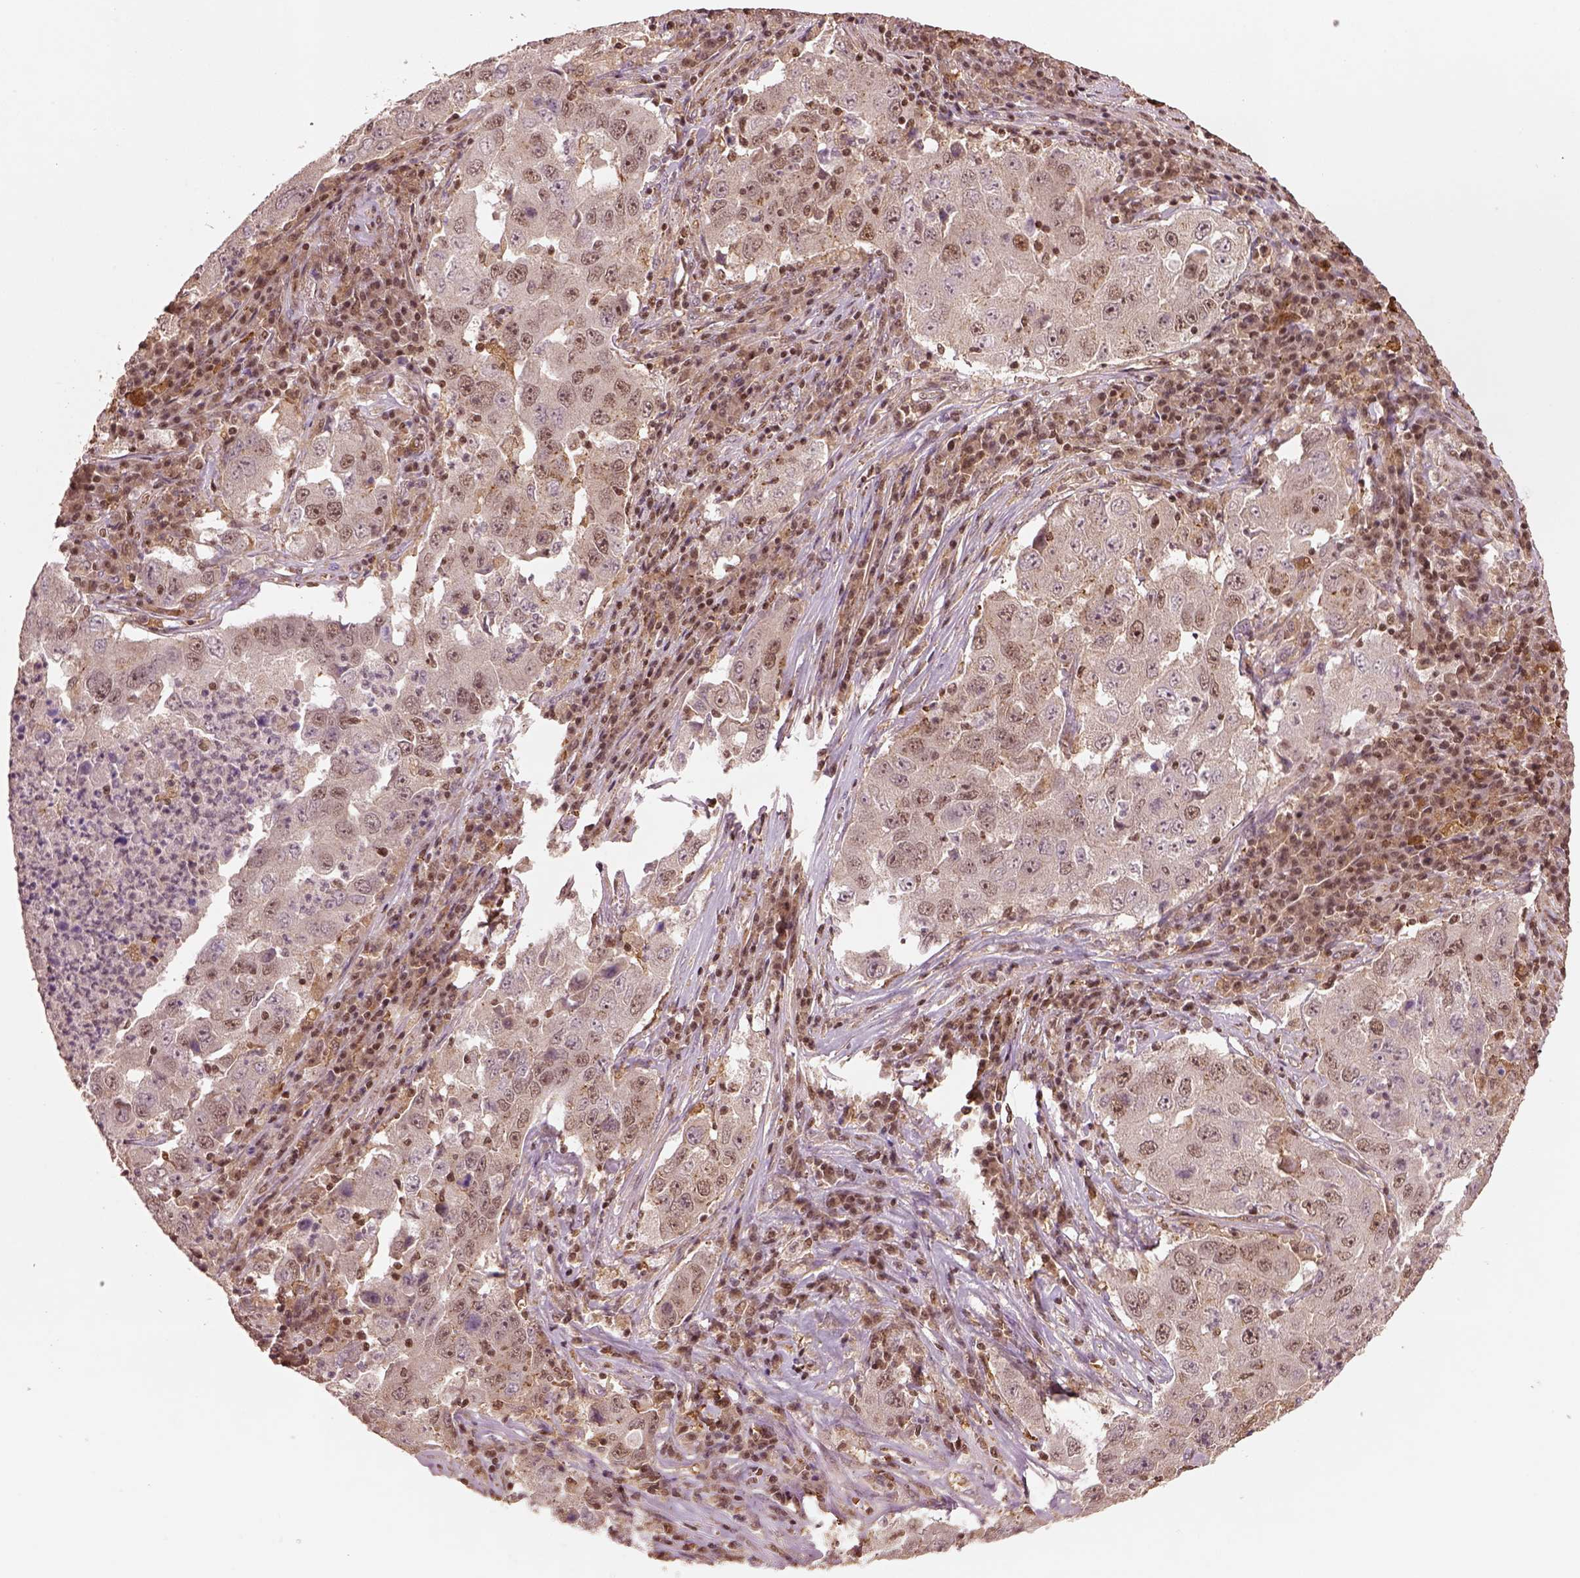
{"staining": {"intensity": "weak", "quantity": "25%-75%", "location": "nuclear"}, "tissue": "lung cancer", "cell_type": "Tumor cells", "image_type": "cancer", "snomed": [{"axis": "morphology", "description": "Adenocarcinoma, NOS"}, {"axis": "topography", "description": "Lung"}], "caption": "Immunohistochemical staining of lung cancer (adenocarcinoma) displays low levels of weak nuclear protein staining in approximately 25%-75% of tumor cells. (Brightfield microscopy of DAB IHC at high magnification).", "gene": "BRD9", "patient": {"sex": "male", "age": 73}}